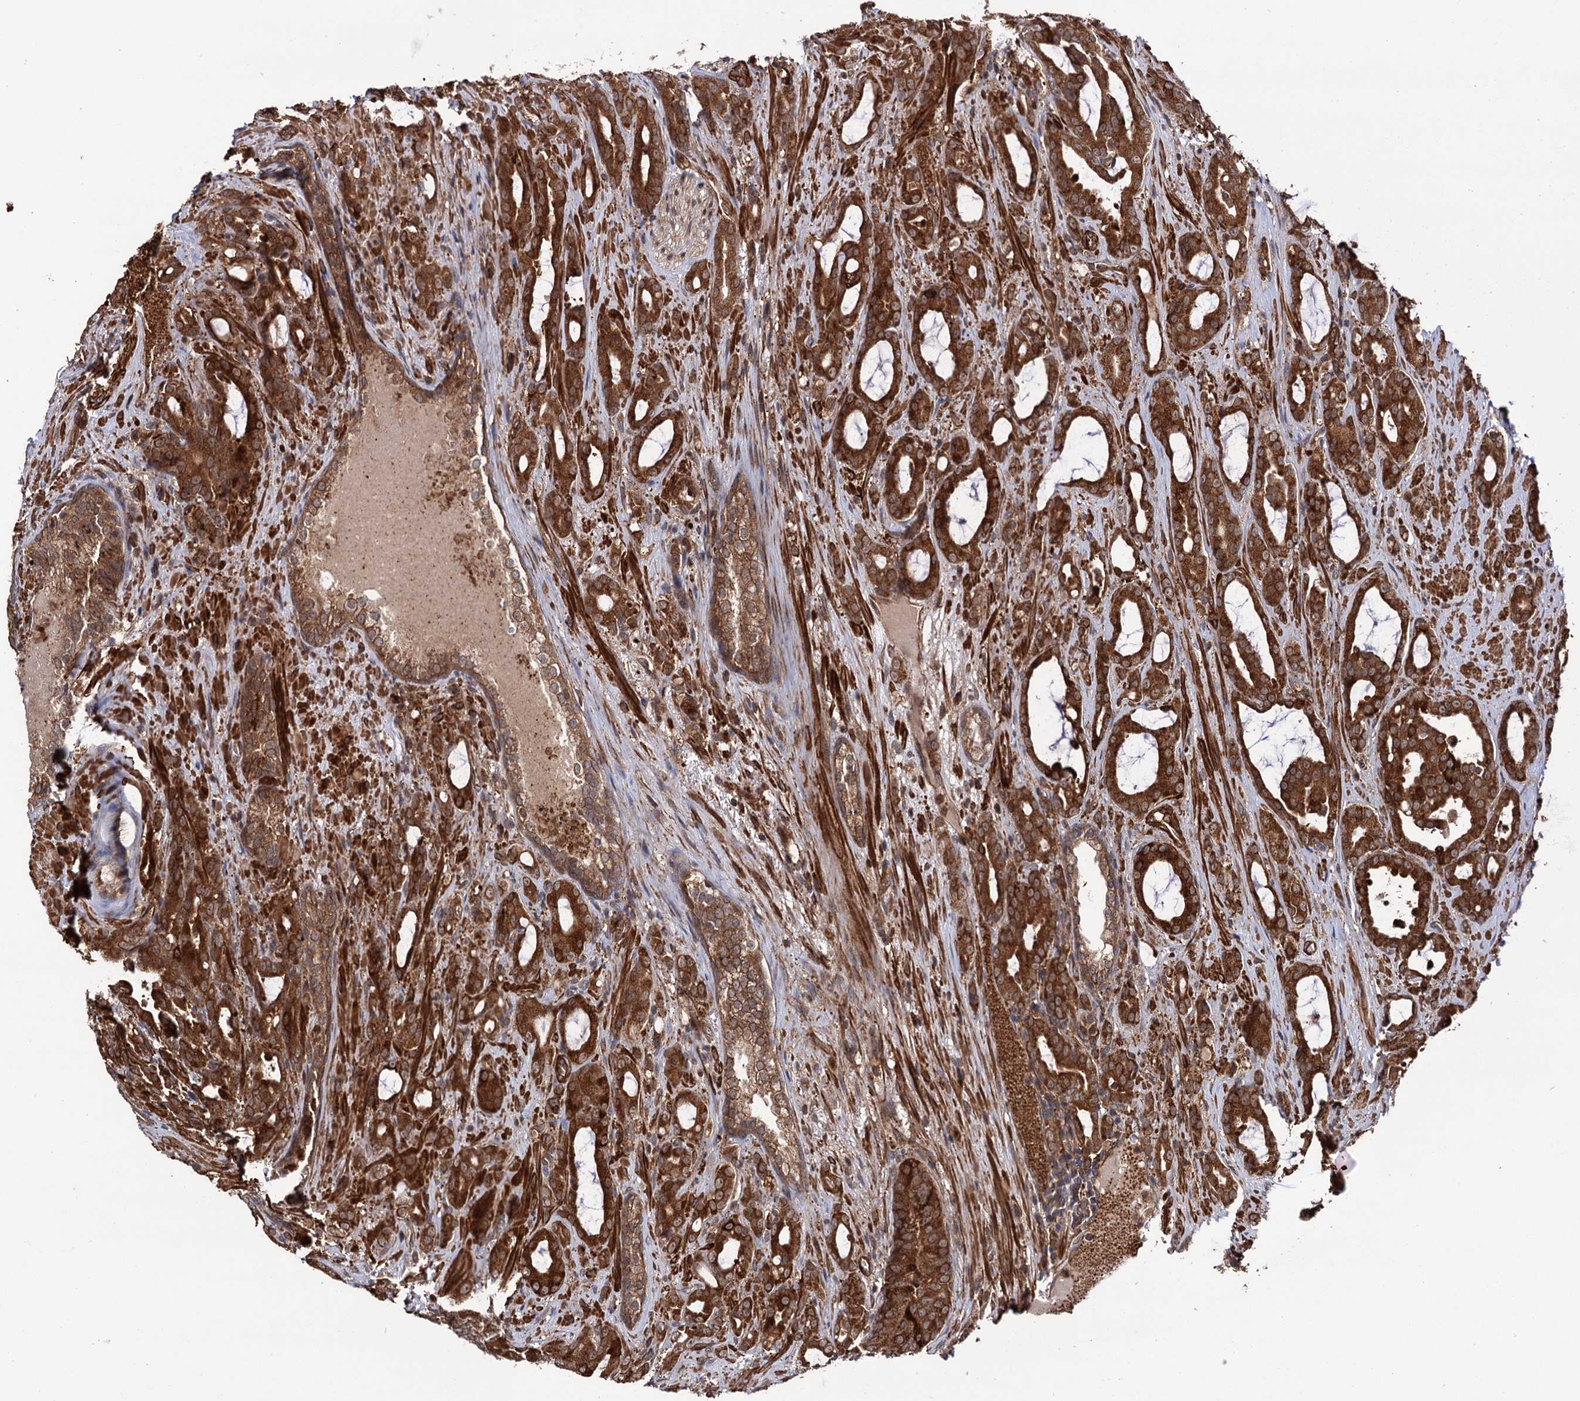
{"staining": {"intensity": "strong", "quantity": ">75%", "location": "cytoplasmic/membranous"}, "tissue": "prostate cancer", "cell_type": "Tumor cells", "image_type": "cancer", "snomed": [{"axis": "morphology", "description": "Adenocarcinoma, High grade"}, {"axis": "topography", "description": "Prostate"}], "caption": "Immunohistochemistry (DAB) staining of prostate cancer reveals strong cytoplasmic/membranous protein expression in approximately >75% of tumor cells.", "gene": "ATP8B4", "patient": {"sex": "male", "age": 72}}